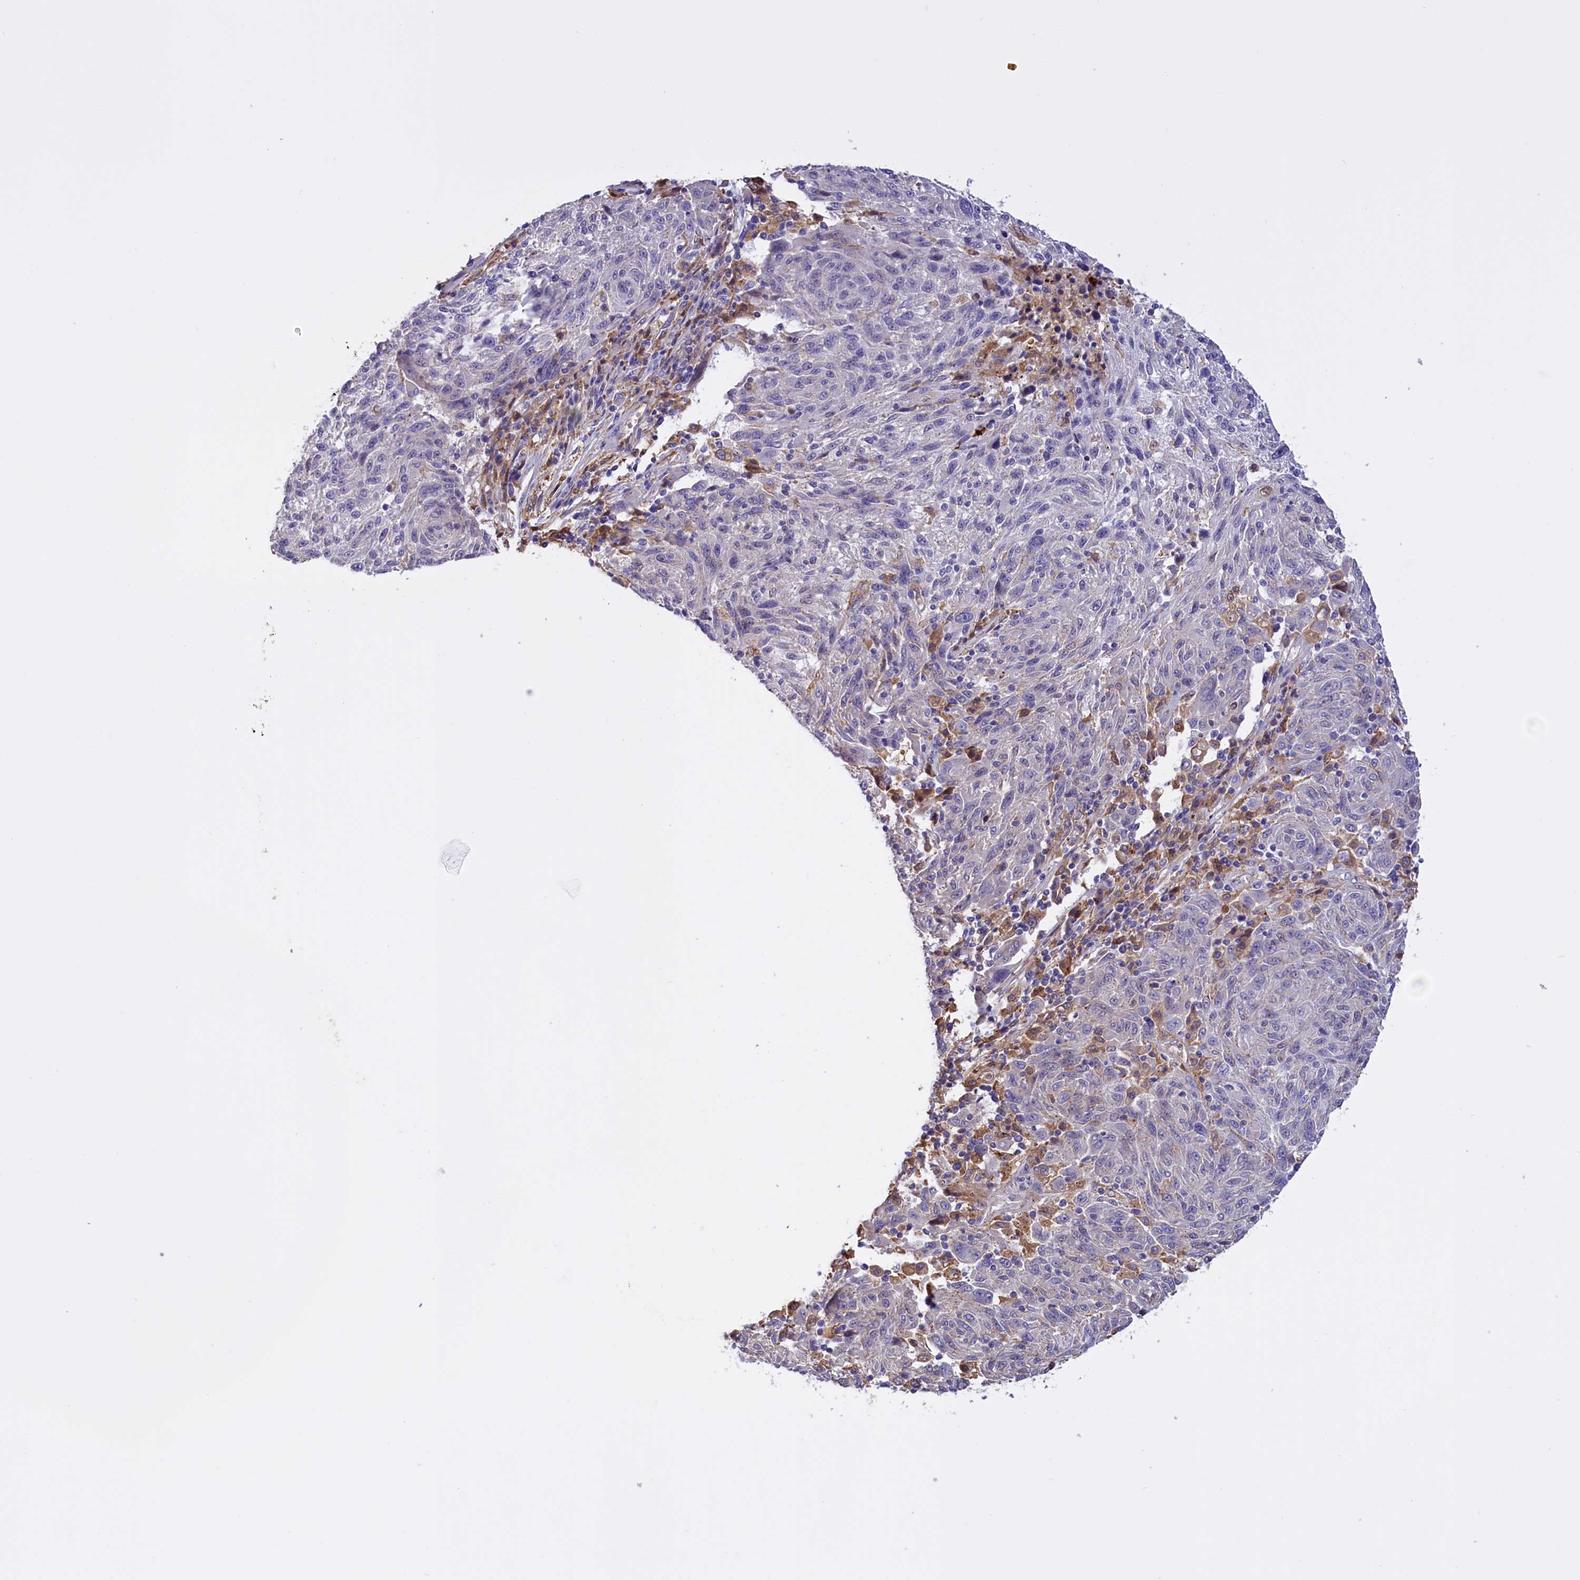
{"staining": {"intensity": "negative", "quantity": "none", "location": "none"}, "tissue": "melanoma", "cell_type": "Tumor cells", "image_type": "cancer", "snomed": [{"axis": "morphology", "description": "Malignant melanoma, NOS"}, {"axis": "topography", "description": "Skin"}], "caption": "DAB (3,3'-diaminobenzidine) immunohistochemical staining of human melanoma displays no significant positivity in tumor cells. (Brightfield microscopy of DAB immunohistochemistry (IHC) at high magnification).", "gene": "FAM149B1", "patient": {"sex": "male", "age": 53}}